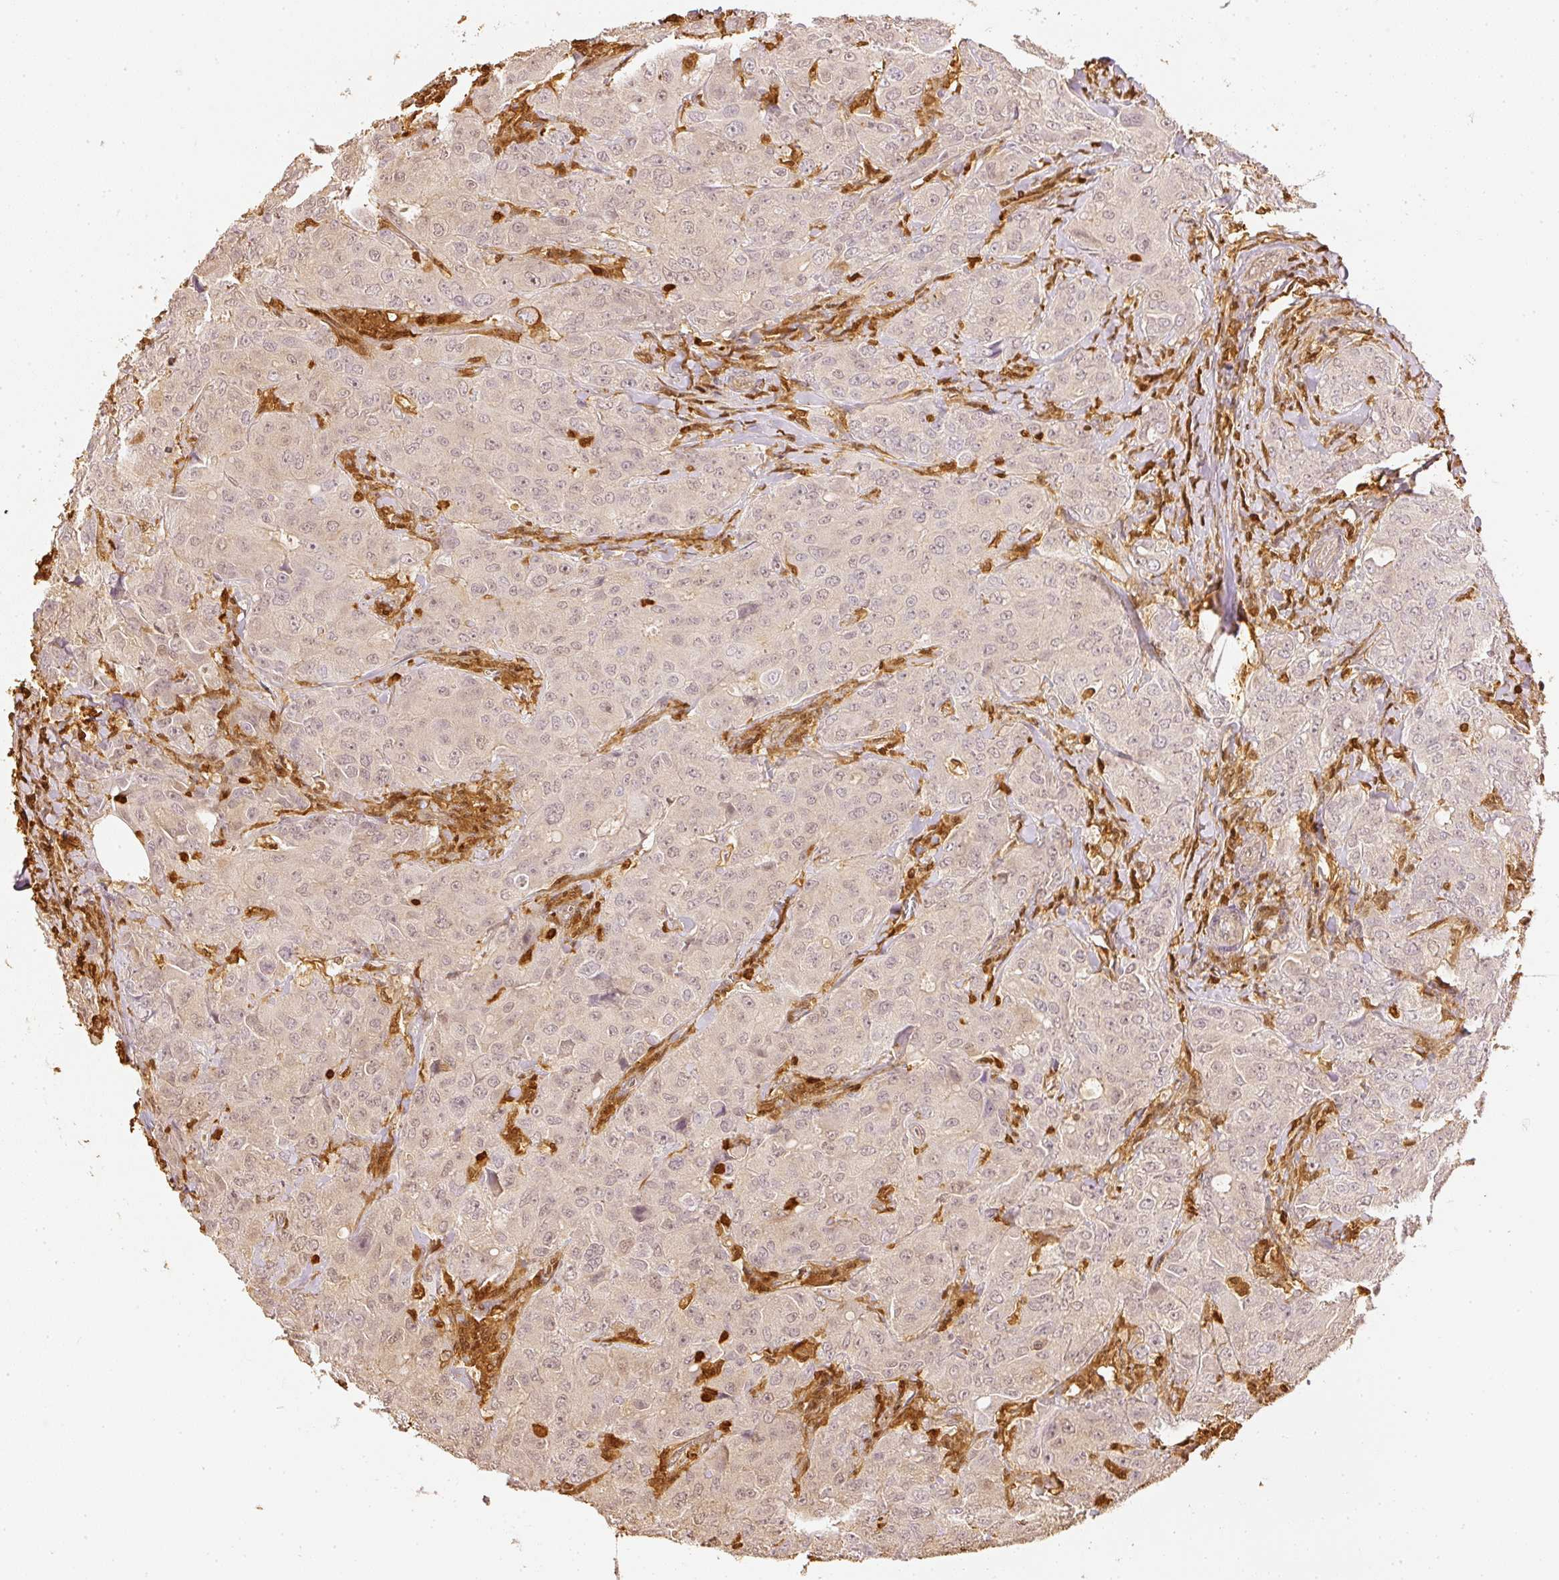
{"staining": {"intensity": "weak", "quantity": "<25%", "location": "nuclear"}, "tissue": "breast cancer", "cell_type": "Tumor cells", "image_type": "cancer", "snomed": [{"axis": "morphology", "description": "Duct carcinoma"}, {"axis": "topography", "description": "Breast"}], "caption": "Breast cancer stained for a protein using immunohistochemistry (IHC) demonstrates no expression tumor cells.", "gene": "PFN1", "patient": {"sex": "female", "age": 43}}